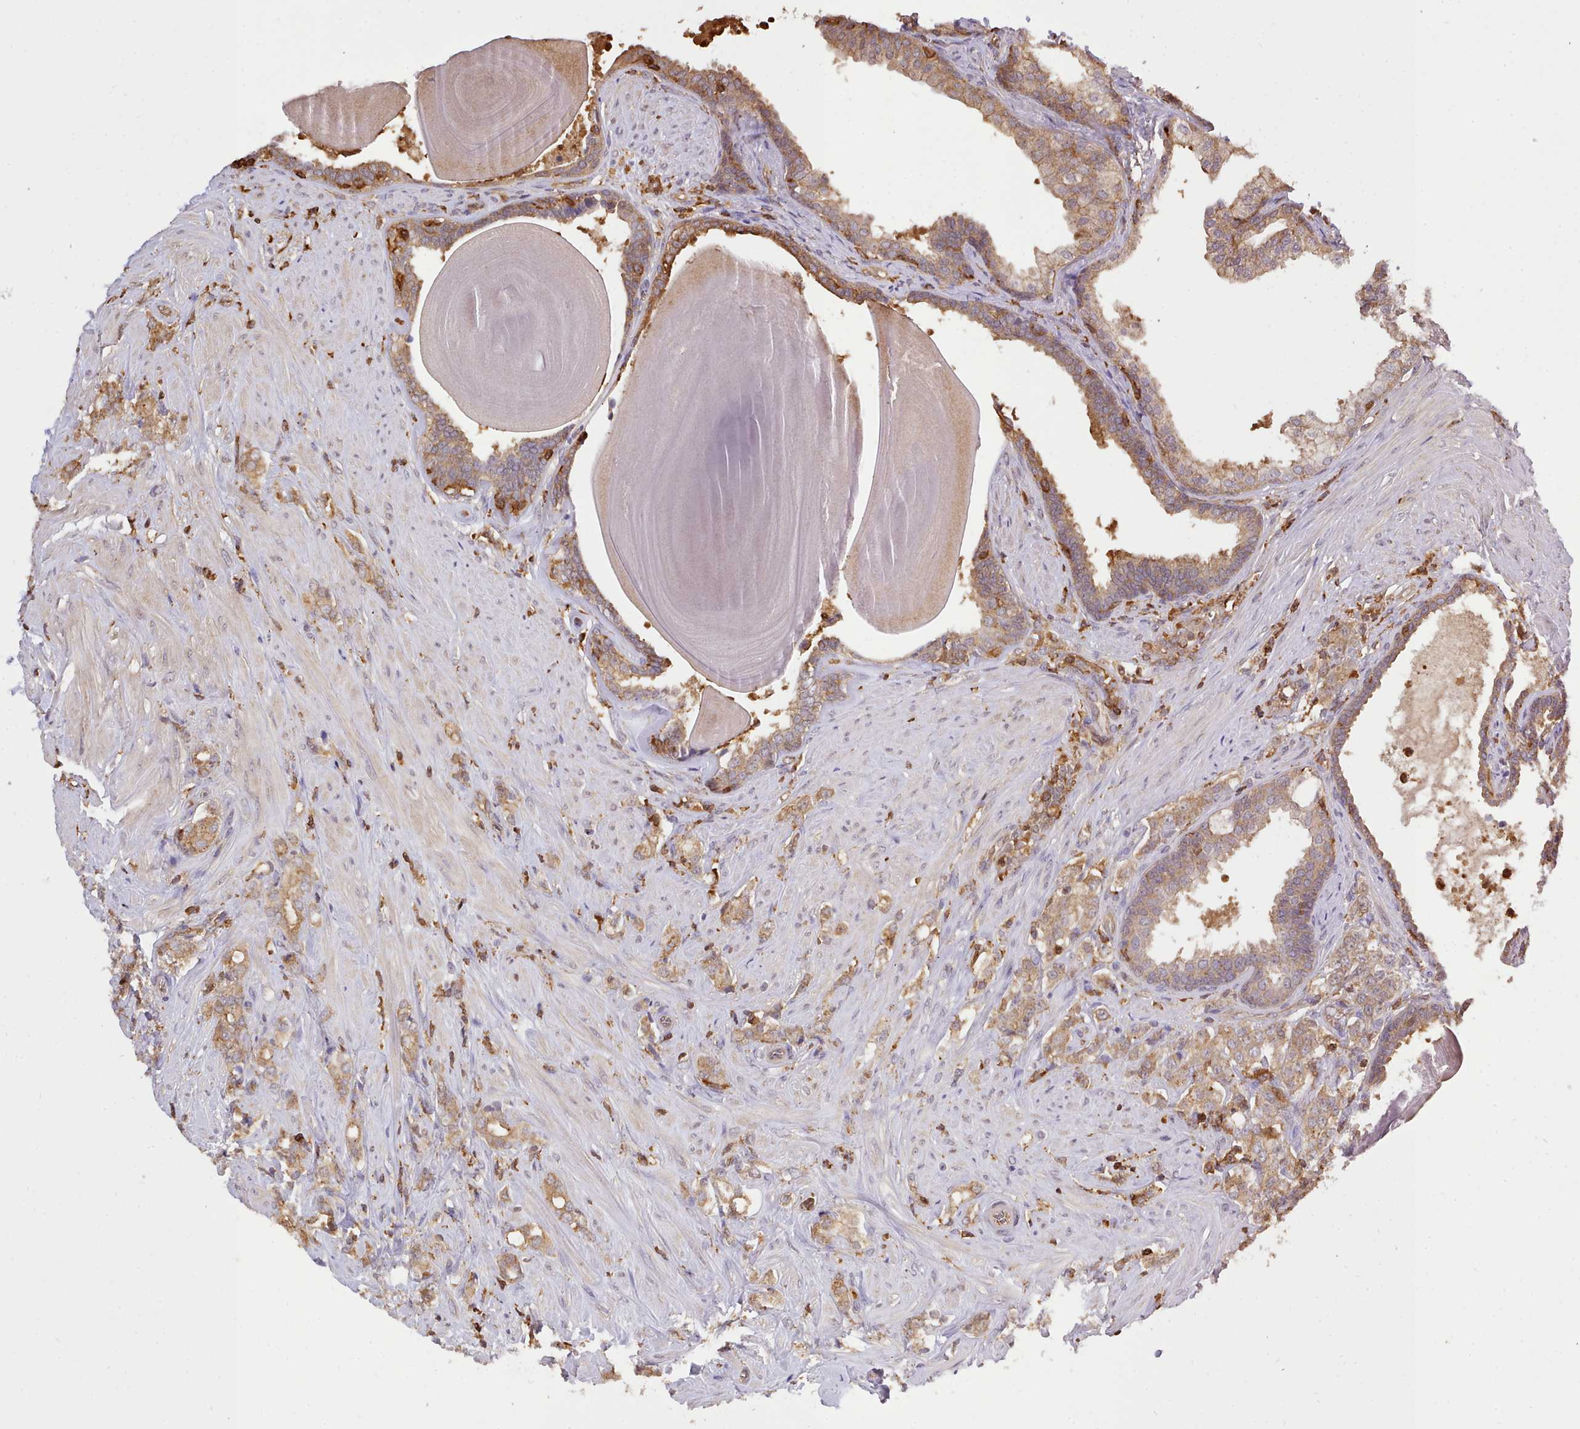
{"staining": {"intensity": "moderate", "quantity": ">75%", "location": "cytoplasmic/membranous"}, "tissue": "prostate cancer", "cell_type": "Tumor cells", "image_type": "cancer", "snomed": [{"axis": "morphology", "description": "Adenocarcinoma, High grade"}, {"axis": "topography", "description": "Prostate"}], "caption": "An immunohistochemistry (IHC) photomicrograph of neoplastic tissue is shown. Protein staining in brown shows moderate cytoplasmic/membranous positivity in prostate cancer (high-grade adenocarcinoma) within tumor cells.", "gene": "CAPZA1", "patient": {"sex": "male", "age": 62}}